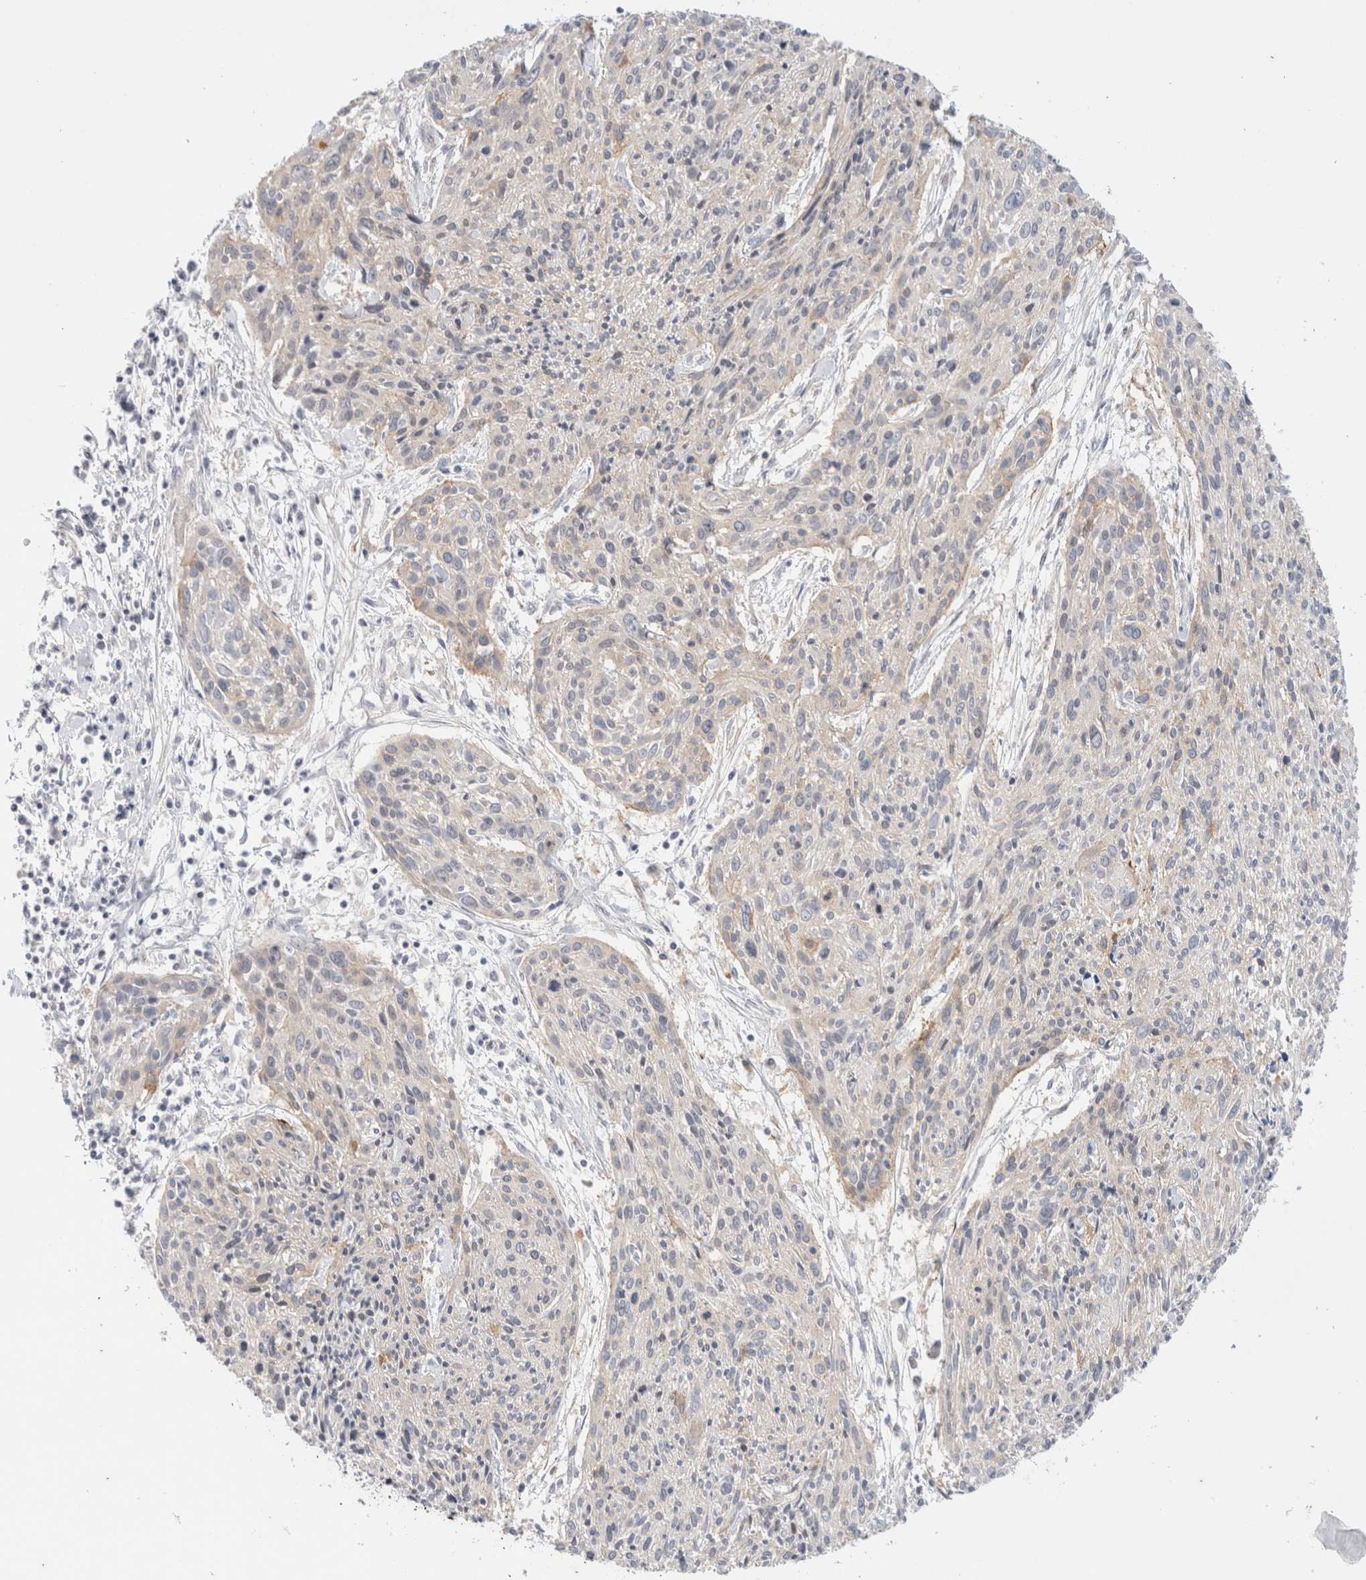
{"staining": {"intensity": "negative", "quantity": "none", "location": "none"}, "tissue": "cervical cancer", "cell_type": "Tumor cells", "image_type": "cancer", "snomed": [{"axis": "morphology", "description": "Squamous cell carcinoma, NOS"}, {"axis": "topography", "description": "Cervix"}], "caption": "Immunohistochemistry of human cervical cancer shows no expression in tumor cells. The staining was performed using DAB to visualize the protein expression in brown, while the nuclei were stained in blue with hematoxylin (Magnification: 20x).", "gene": "SPRTN", "patient": {"sex": "female", "age": 51}}